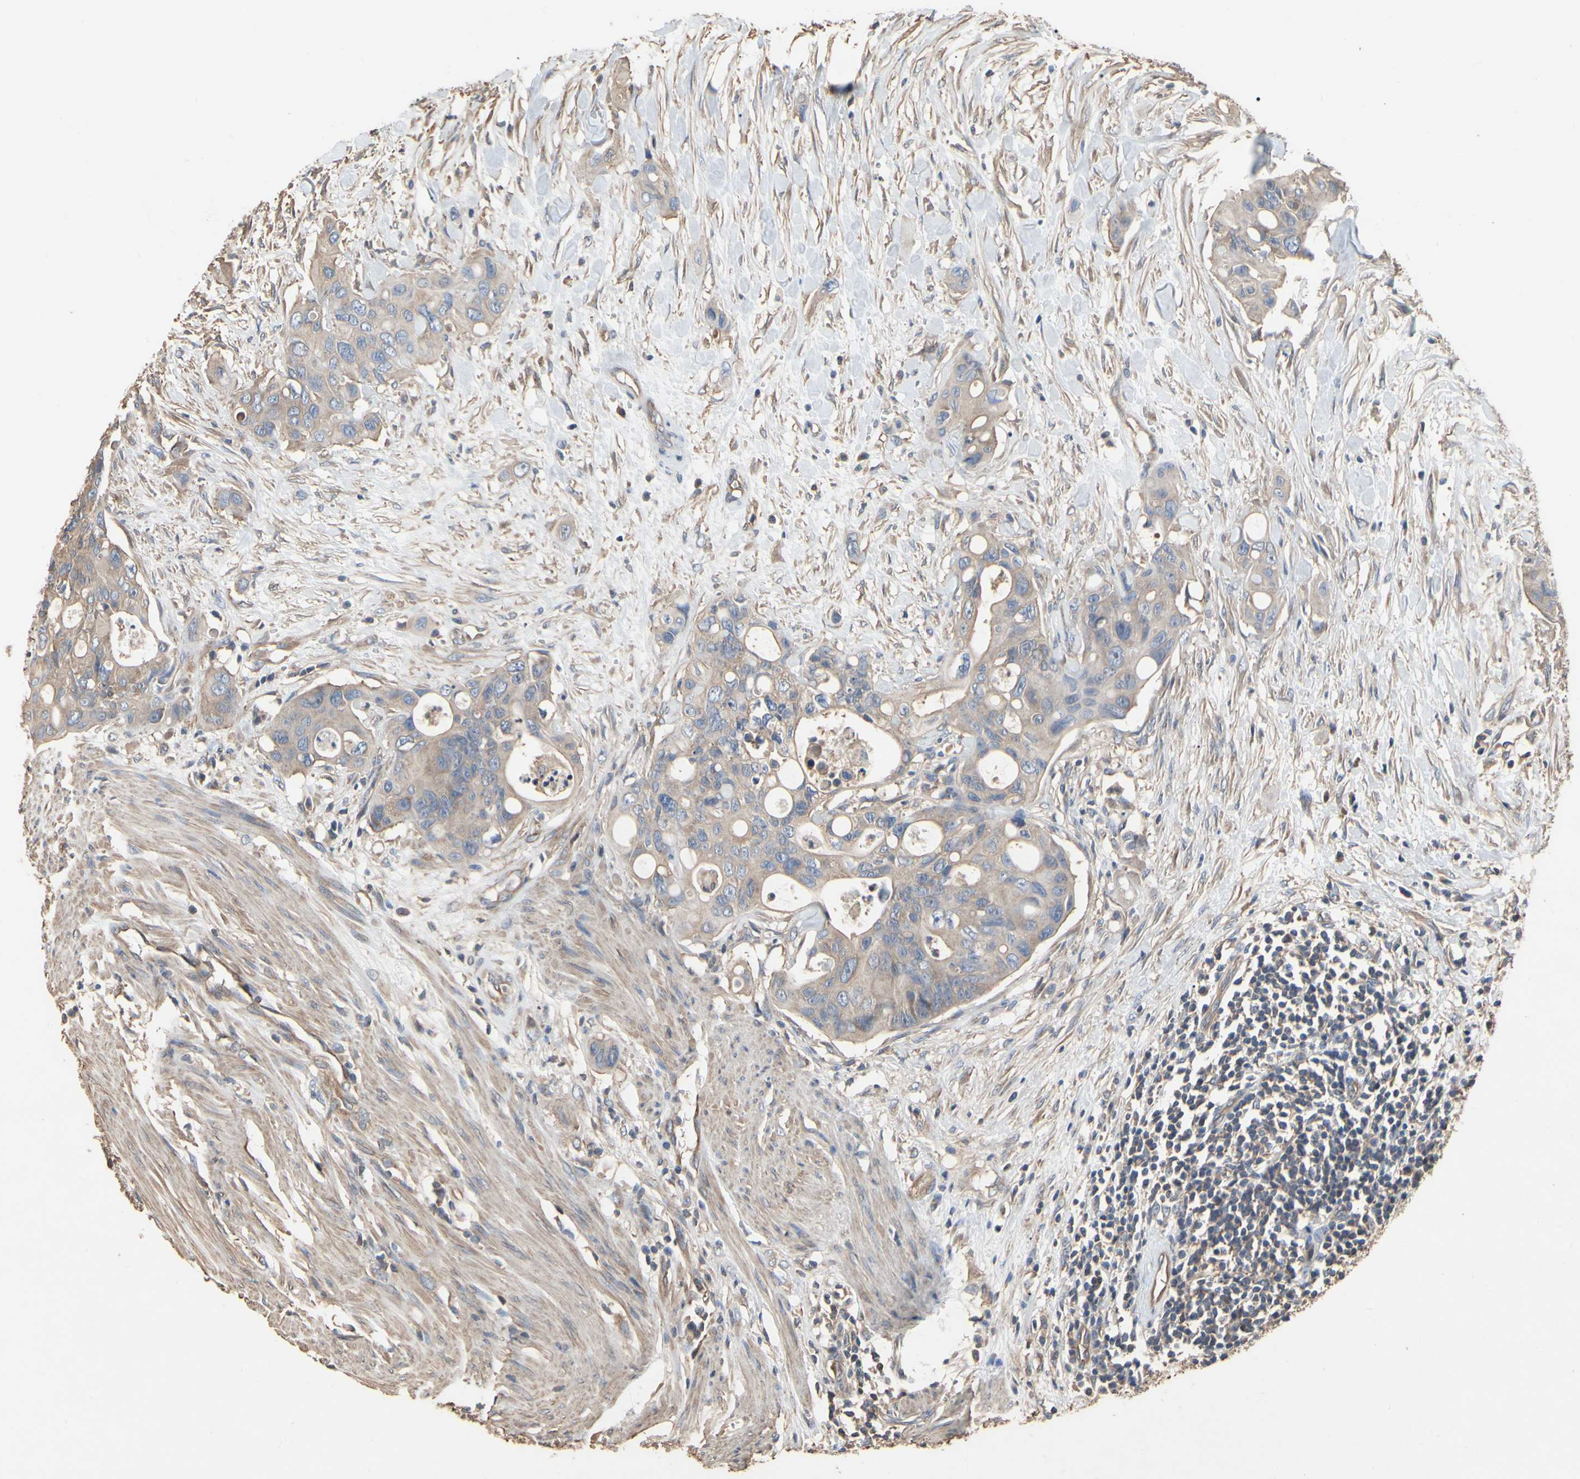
{"staining": {"intensity": "weak", "quantity": ">75%", "location": "cytoplasmic/membranous"}, "tissue": "colorectal cancer", "cell_type": "Tumor cells", "image_type": "cancer", "snomed": [{"axis": "morphology", "description": "Adenocarcinoma, NOS"}, {"axis": "topography", "description": "Colon"}], "caption": "This is a photomicrograph of immunohistochemistry (IHC) staining of colorectal cancer, which shows weak staining in the cytoplasmic/membranous of tumor cells.", "gene": "PDZK1", "patient": {"sex": "female", "age": 57}}